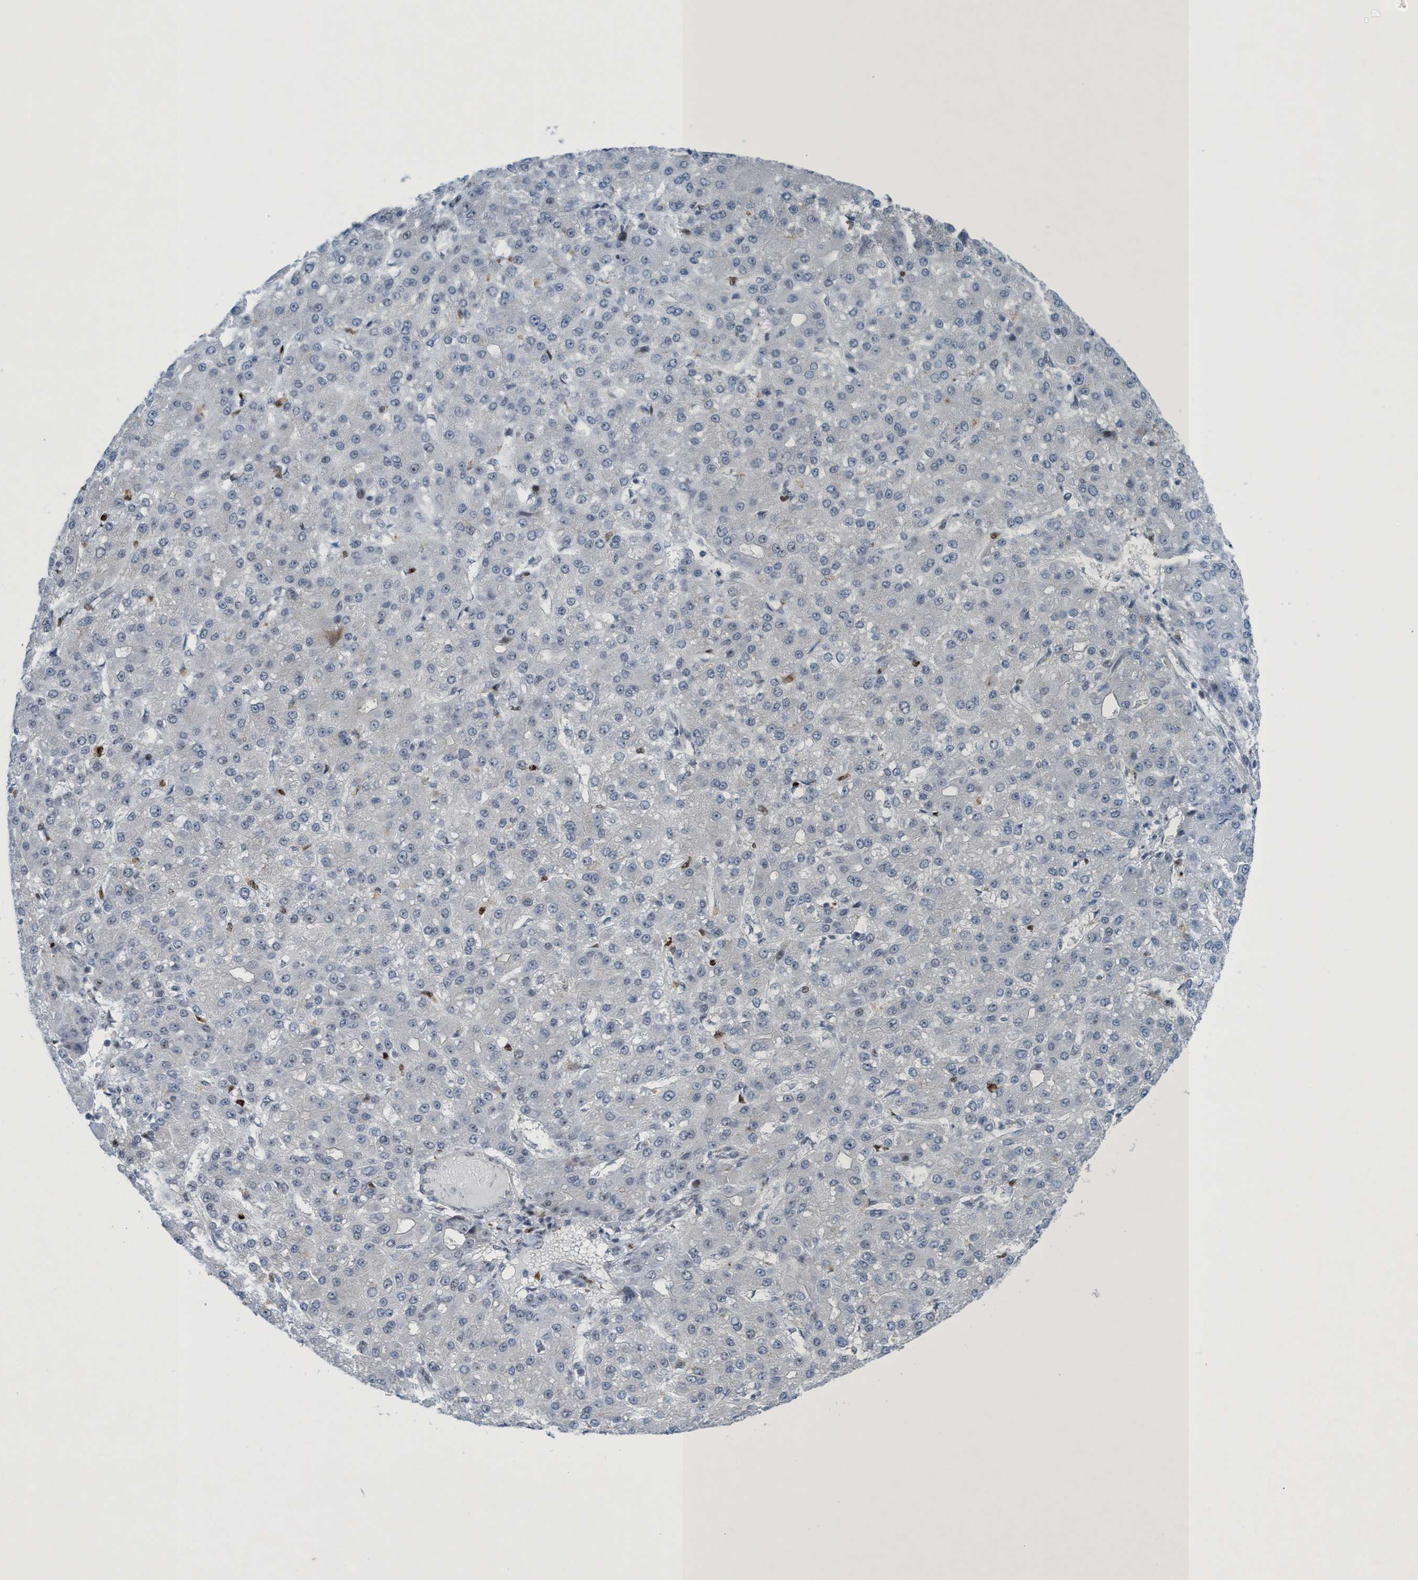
{"staining": {"intensity": "negative", "quantity": "none", "location": "none"}, "tissue": "liver cancer", "cell_type": "Tumor cells", "image_type": "cancer", "snomed": [{"axis": "morphology", "description": "Carcinoma, Hepatocellular, NOS"}, {"axis": "topography", "description": "Liver"}], "caption": "Human liver cancer (hepatocellular carcinoma) stained for a protein using immunohistochemistry displays no expression in tumor cells.", "gene": "CWC27", "patient": {"sex": "male", "age": 67}}